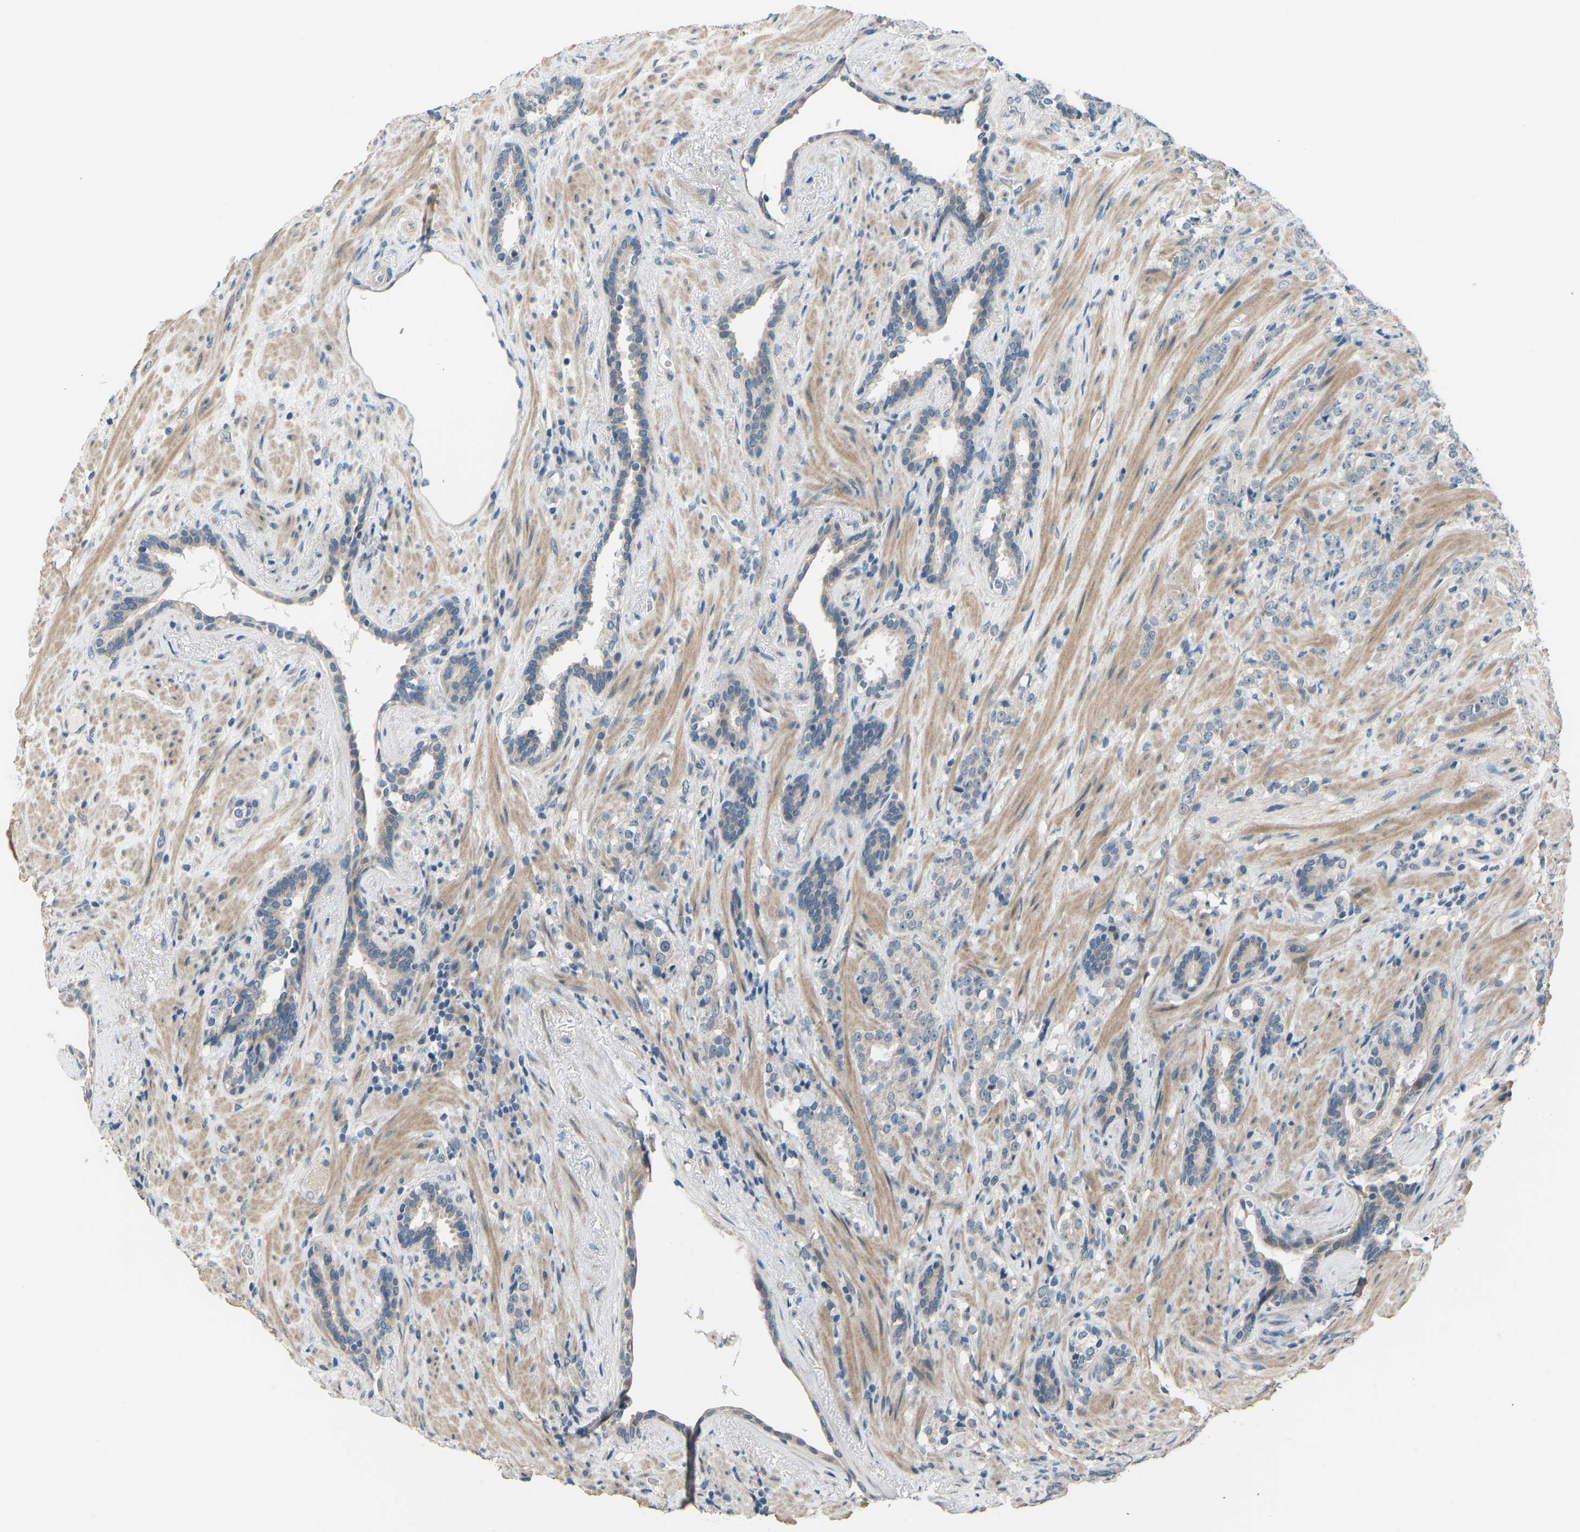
{"staining": {"intensity": "weak", "quantity": "<25%", "location": "cytoplasmic/membranous"}, "tissue": "prostate cancer", "cell_type": "Tumor cells", "image_type": "cancer", "snomed": [{"axis": "morphology", "description": "Adenocarcinoma, High grade"}, {"axis": "topography", "description": "Prostate"}], "caption": "Micrograph shows no protein expression in tumor cells of prostate high-grade adenocarcinoma tissue. (Brightfield microscopy of DAB IHC at high magnification).", "gene": "CDK2AP1", "patient": {"sex": "male", "age": 71}}